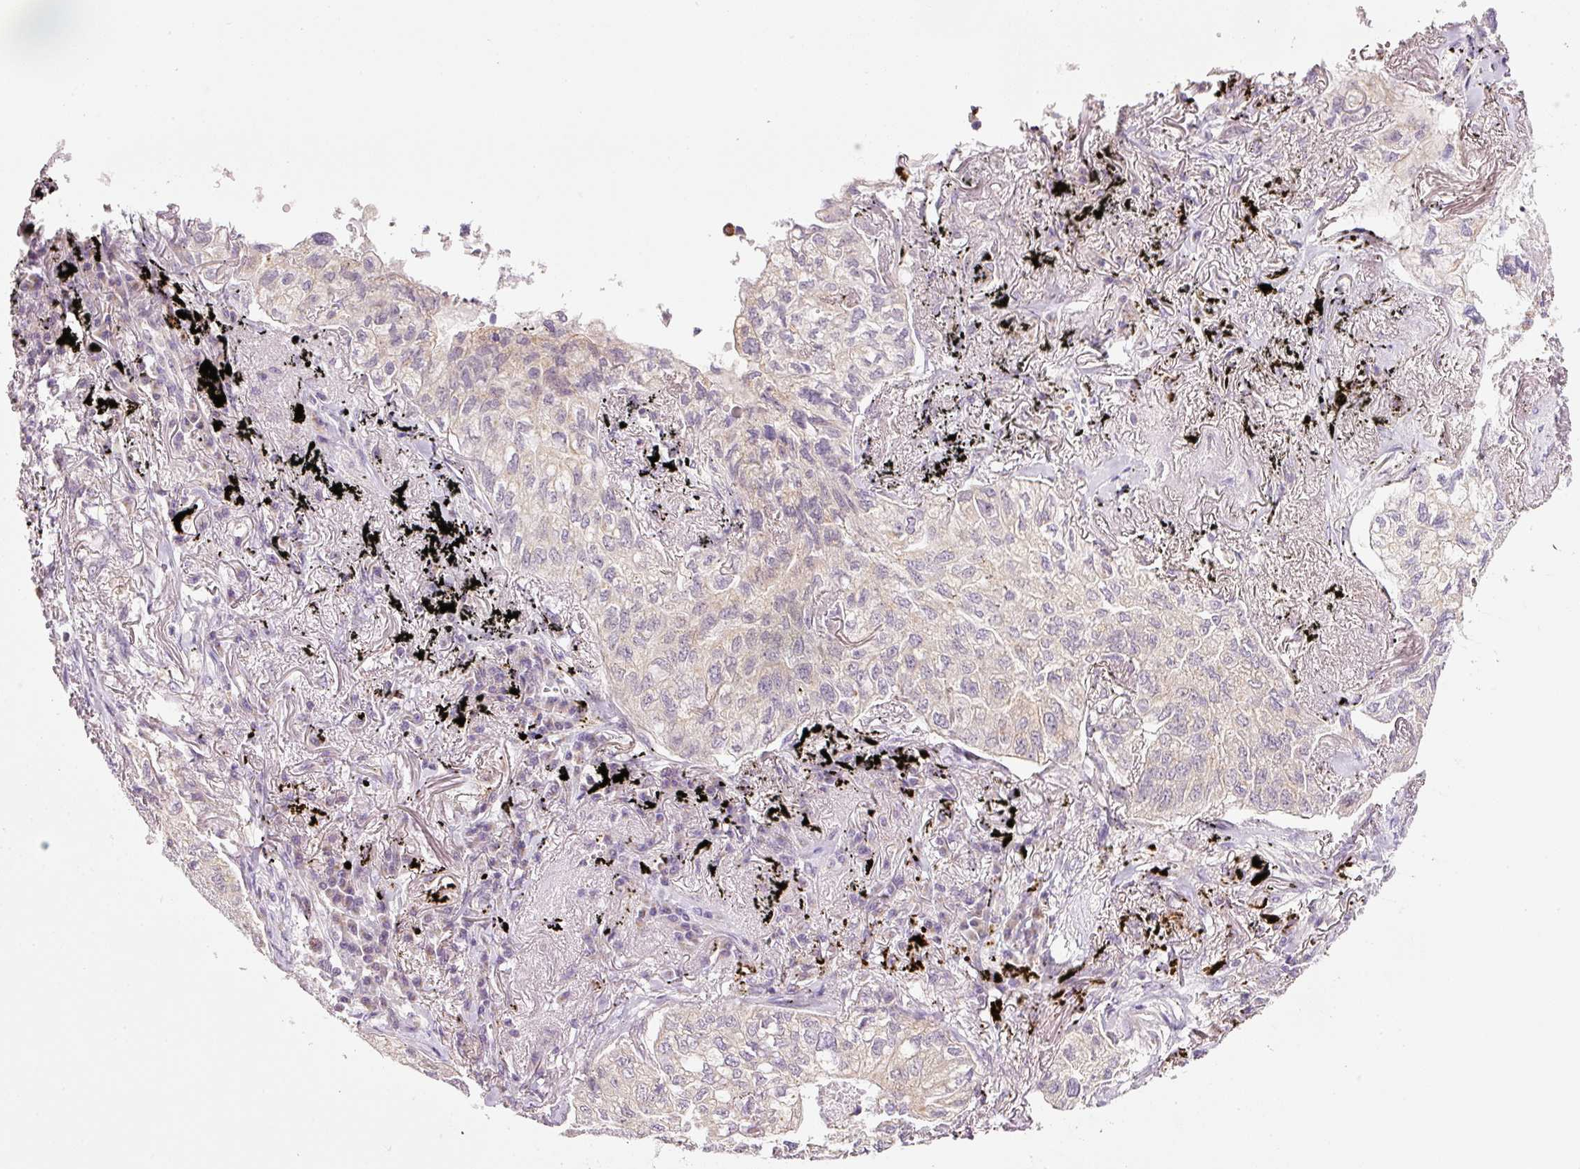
{"staining": {"intensity": "weak", "quantity": "25%-75%", "location": "cytoplasmic/membranous"}, "tissue": "lung cancer", "cell_type": "Tumor cells", "image_type": "cancer", "snomed": [{"axis": "morphology", "description": "Adenocarcinoma, NOS"}, {"axis": "topography", "description": "Lung"}], "caption": "About 25%-75% of tumor cells in human lung adenocarcinoma reveal weak cytoplasmic/membranous protein staining as visualized by brown immunohistochemical staining.", "gene": "ZNF639", "patient": {"sex": "male", "age": 65}}